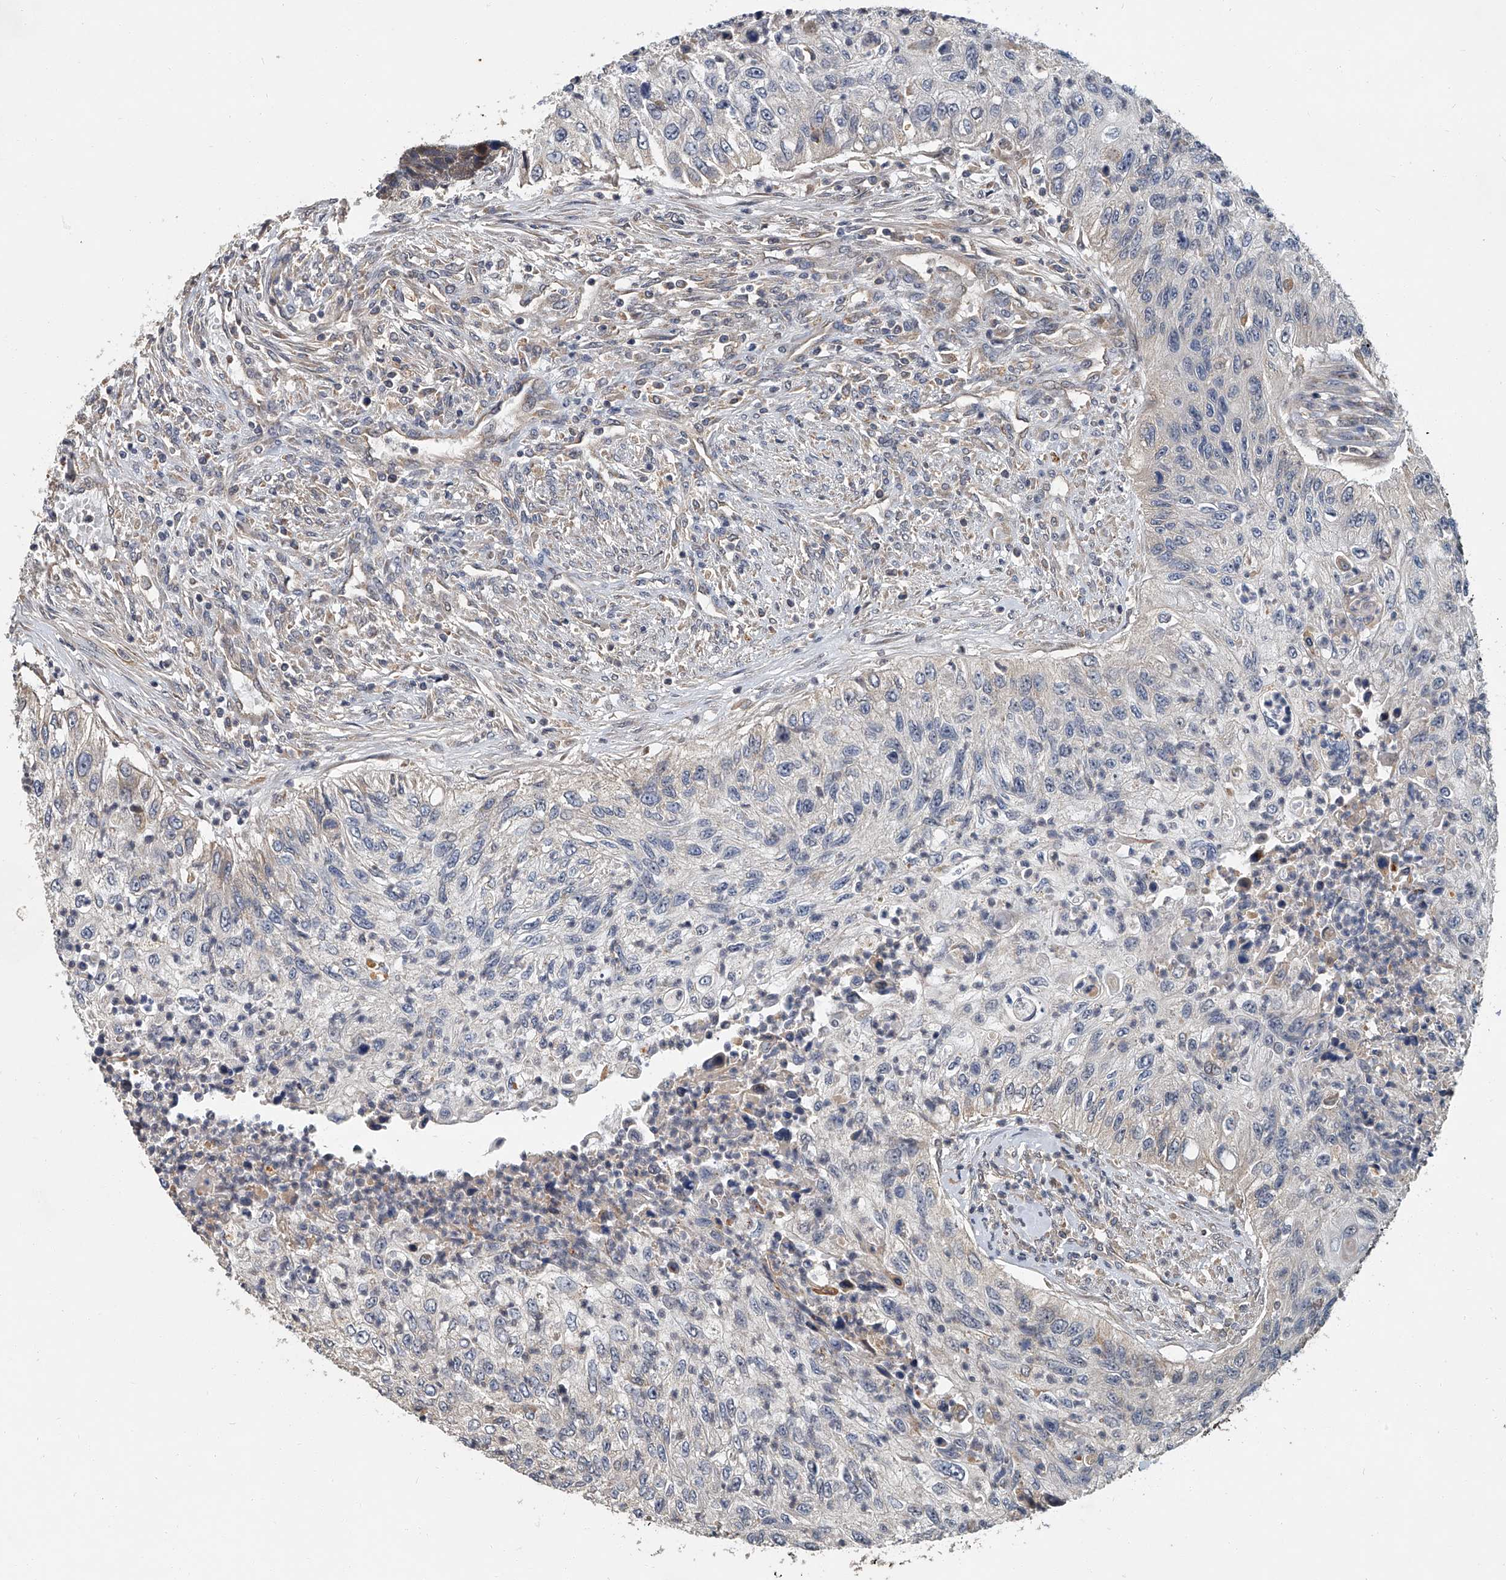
{"staining": {"intensity": "negative", "quantity": "none", "location": "none"}, "tissue": "urothelial cancer", "cell_type": "Tumor cells", "image_type": "cancer", "snomed": [{"axis": "morphology", "description": "Urothelial carcinoma, High grade"}, {"axis": "topography", "description": "Urinary bladder"}], "caption": "Image shows no protein expression in tumor cells of urothelial cancer tissue. Brightfield microscopy of immunohistochemistry (IHC) stained with DAB (brown) and hematoxylin (blue), captured at high magnification.", "gene": "JAG2", "patient": {"sex": "female", "age": 60}}